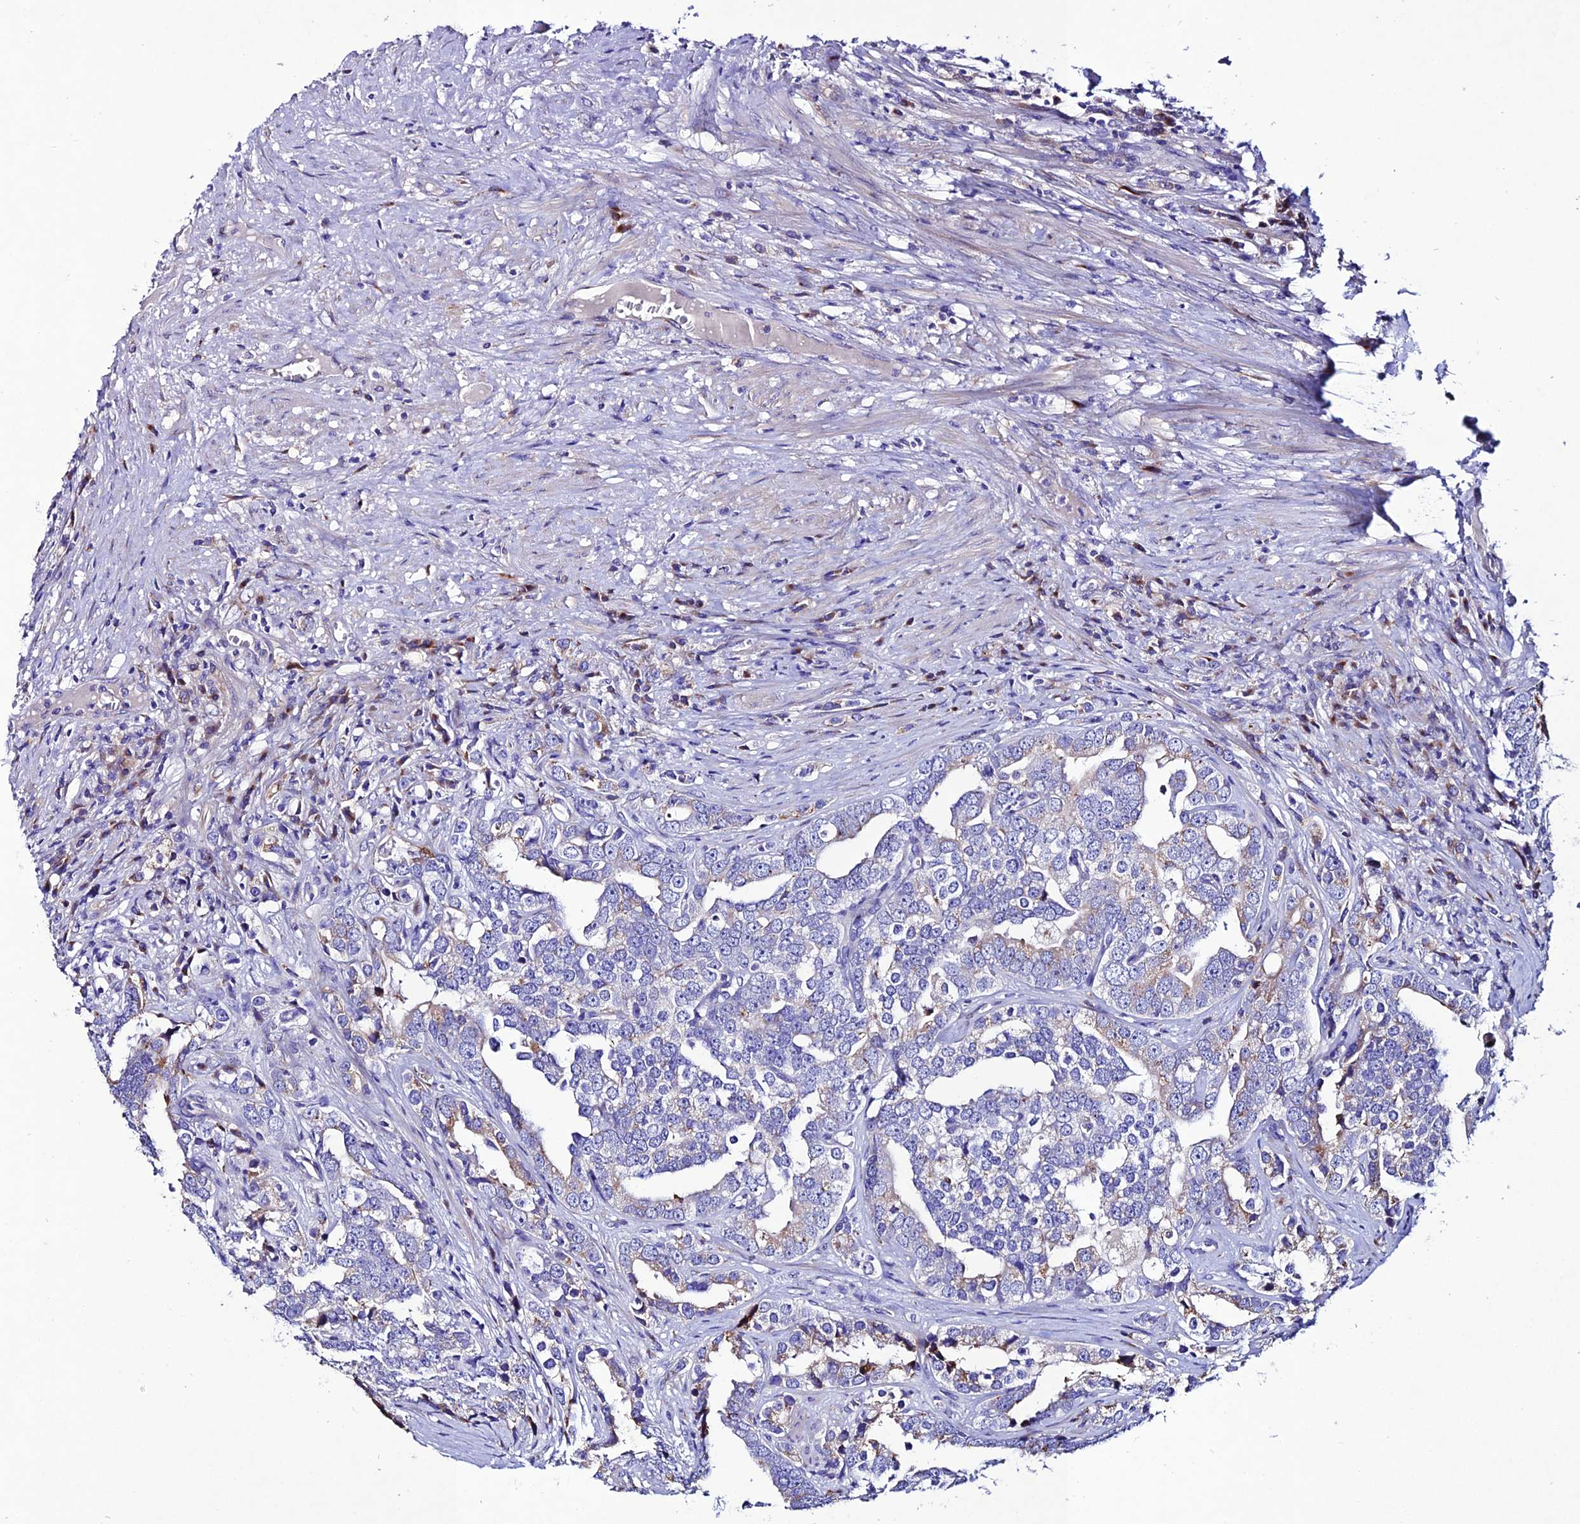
{"staining": {"intensity": "weak", "quantity": "<25%", "location": "cytoplasmic/membranous"}, "tissue": "prostate cancer", "cell_type": "Tumor cells", "image_type": "cancer", "snomed": [{"axis": "morphology", "description": "Adenocarcinoma, High grade"}, {"axis": "topography", "description": "Prostate"}], "caption": "There is no significant positivity in tumor cells of adenocarcinoma (high-grade) (prostate).", "gene": "OR51Q1", "patient": {"sex": "male", "age": 71}}